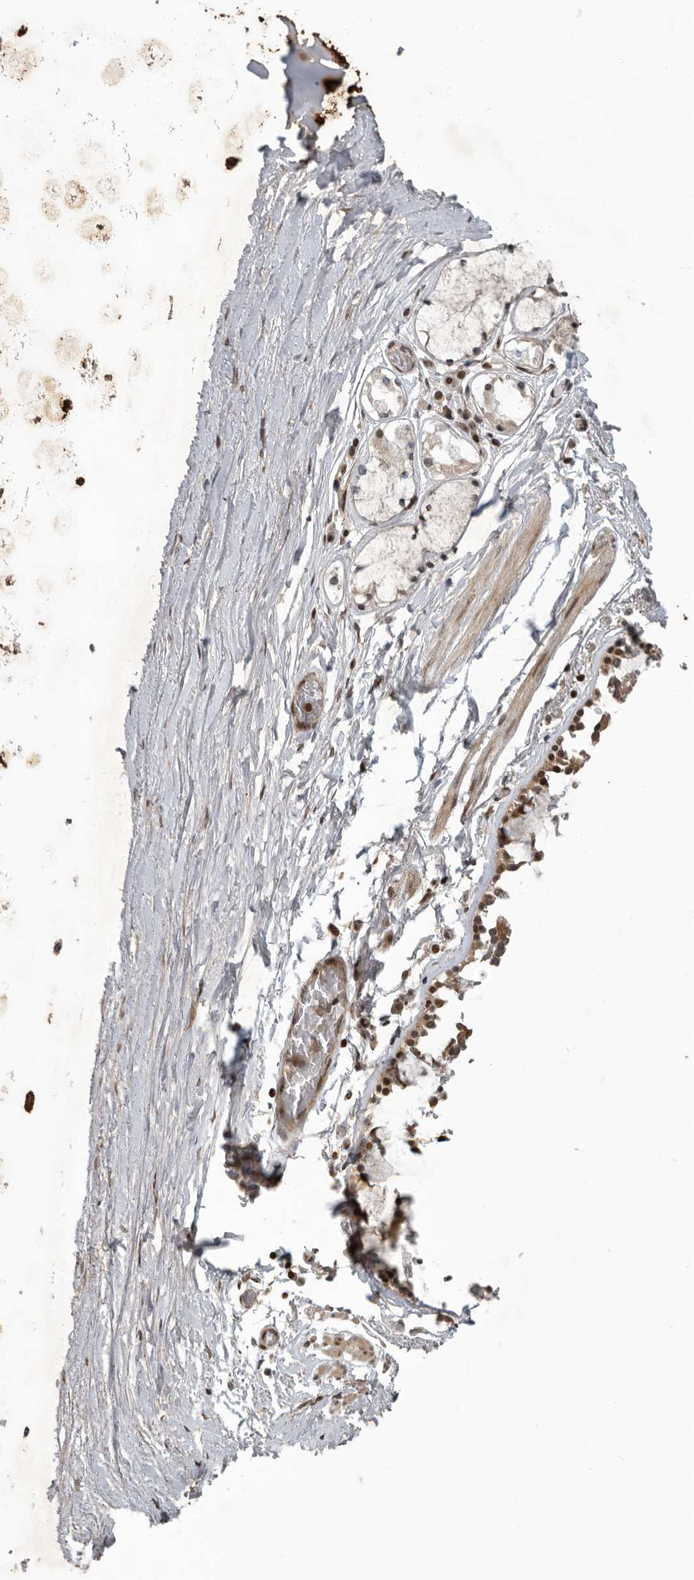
{"staining": {"intensity": "negative", "quantity": "none", "location": "none"}, "tissue": "adipose tissue", "cell_type": "Adipocytes", "image_type": "normal", "snomed": [{"axis": "morphology", "description": "Normal tissue, NOS"}, {"axis": "topography", "description": "Cartilage tissue"}, {"axis": "topography", "description": "Lung"}], "caption": "IHC micrograph of normal adipose tissue: adipose tissue stained with DAB reveals no significant protein expression in adipocytes. Nuclei are stained in blue.", "gene": "RABIF", "patient": {"sex": "female", "age": 77}}